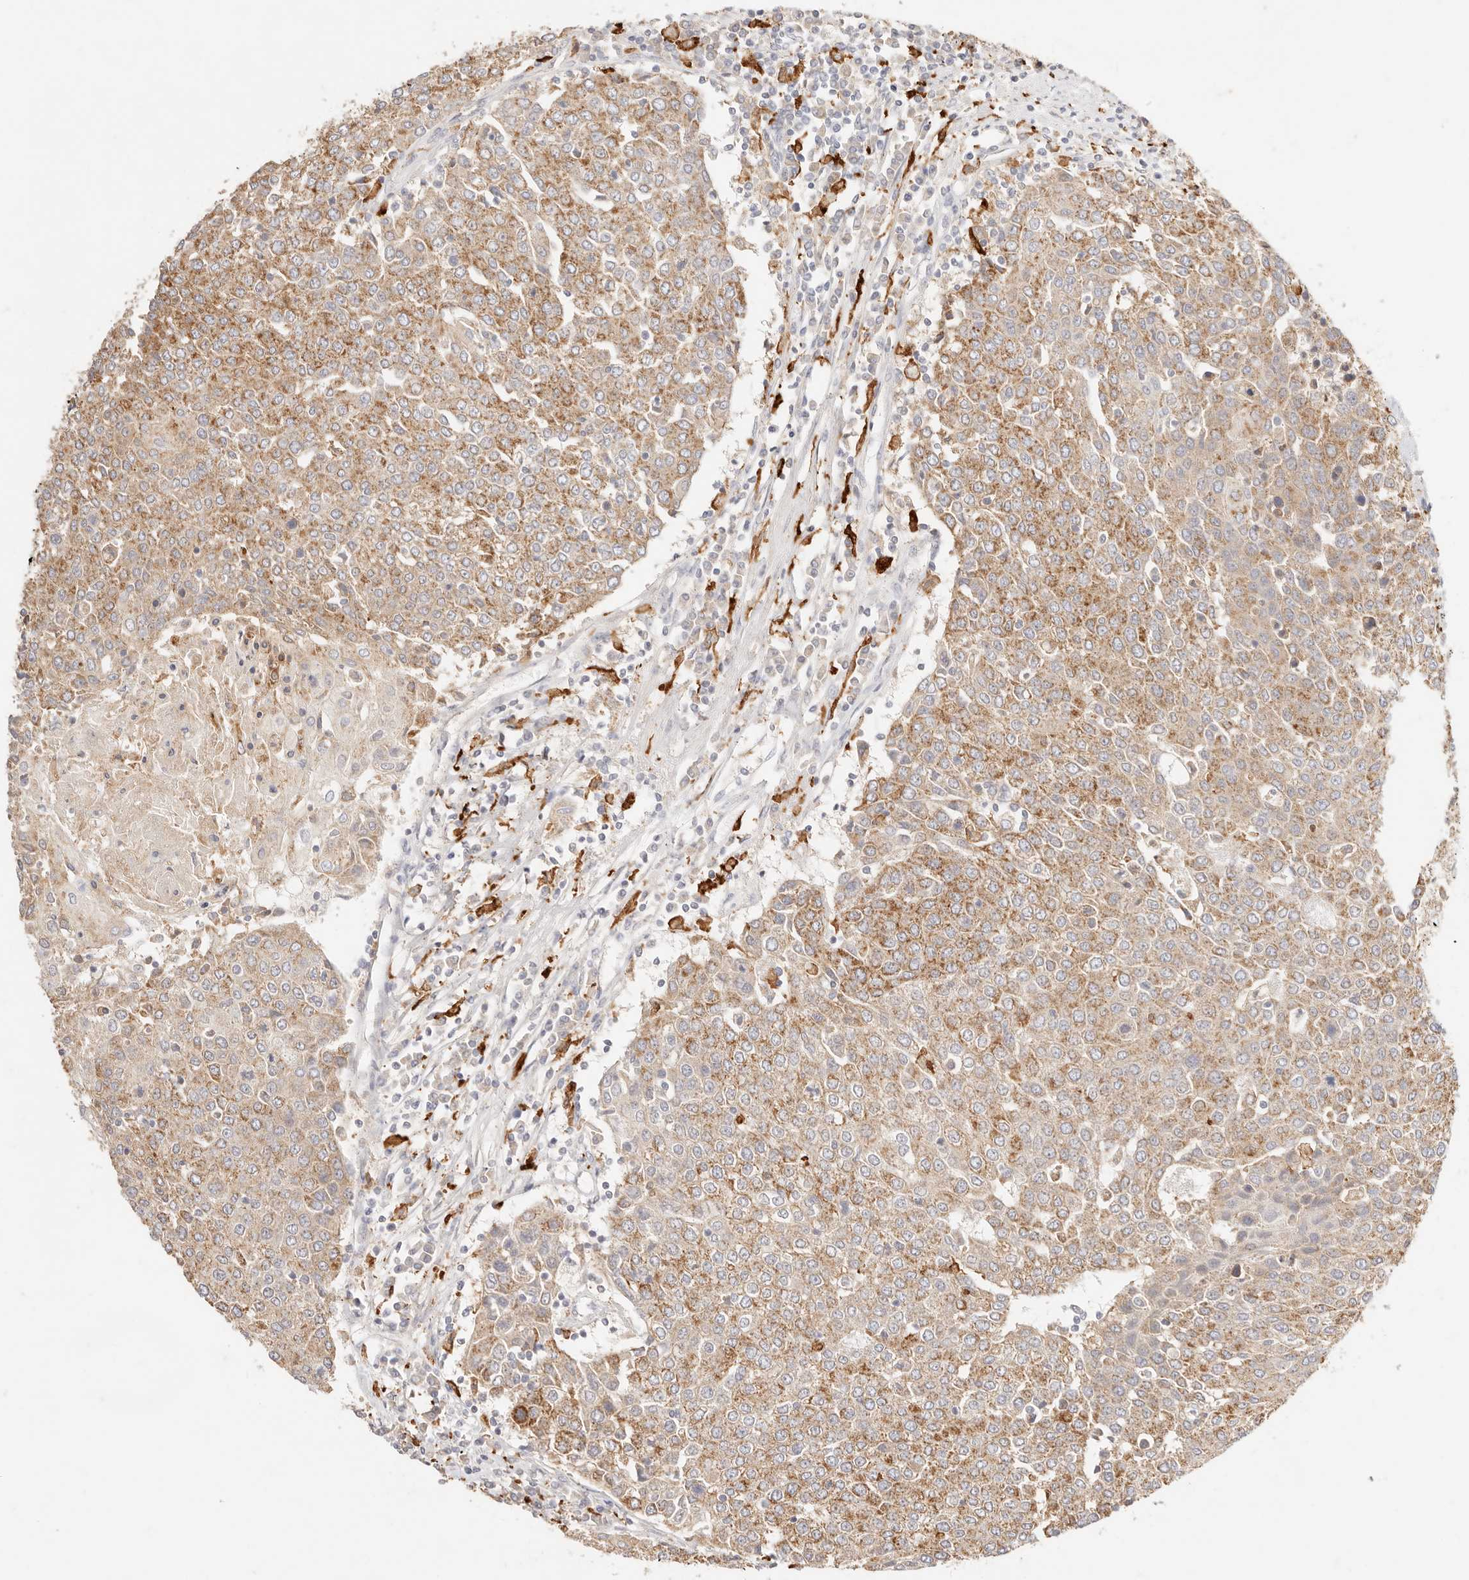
{"staining": {"intensity": "moderate", "quantity": ">75%", "location": "cytoplasmic/membranous"}, "tissue": "urothelial cancer", "cell_type": "Tumor cells", "image_type": "cancer", "snomed": [{"axis": "morphology", "description": "Urothelial carcinoma, High grade"}, {"axis": "topography", "description": "Urinary bladder"}], "caption": "Tumor cells show medium levels of moderate cytoplasmic/membranous staining in about >75% of cells in urothelial cancer.", "gene": "HK2", "patient": {"sex": "female", "age": 85}}